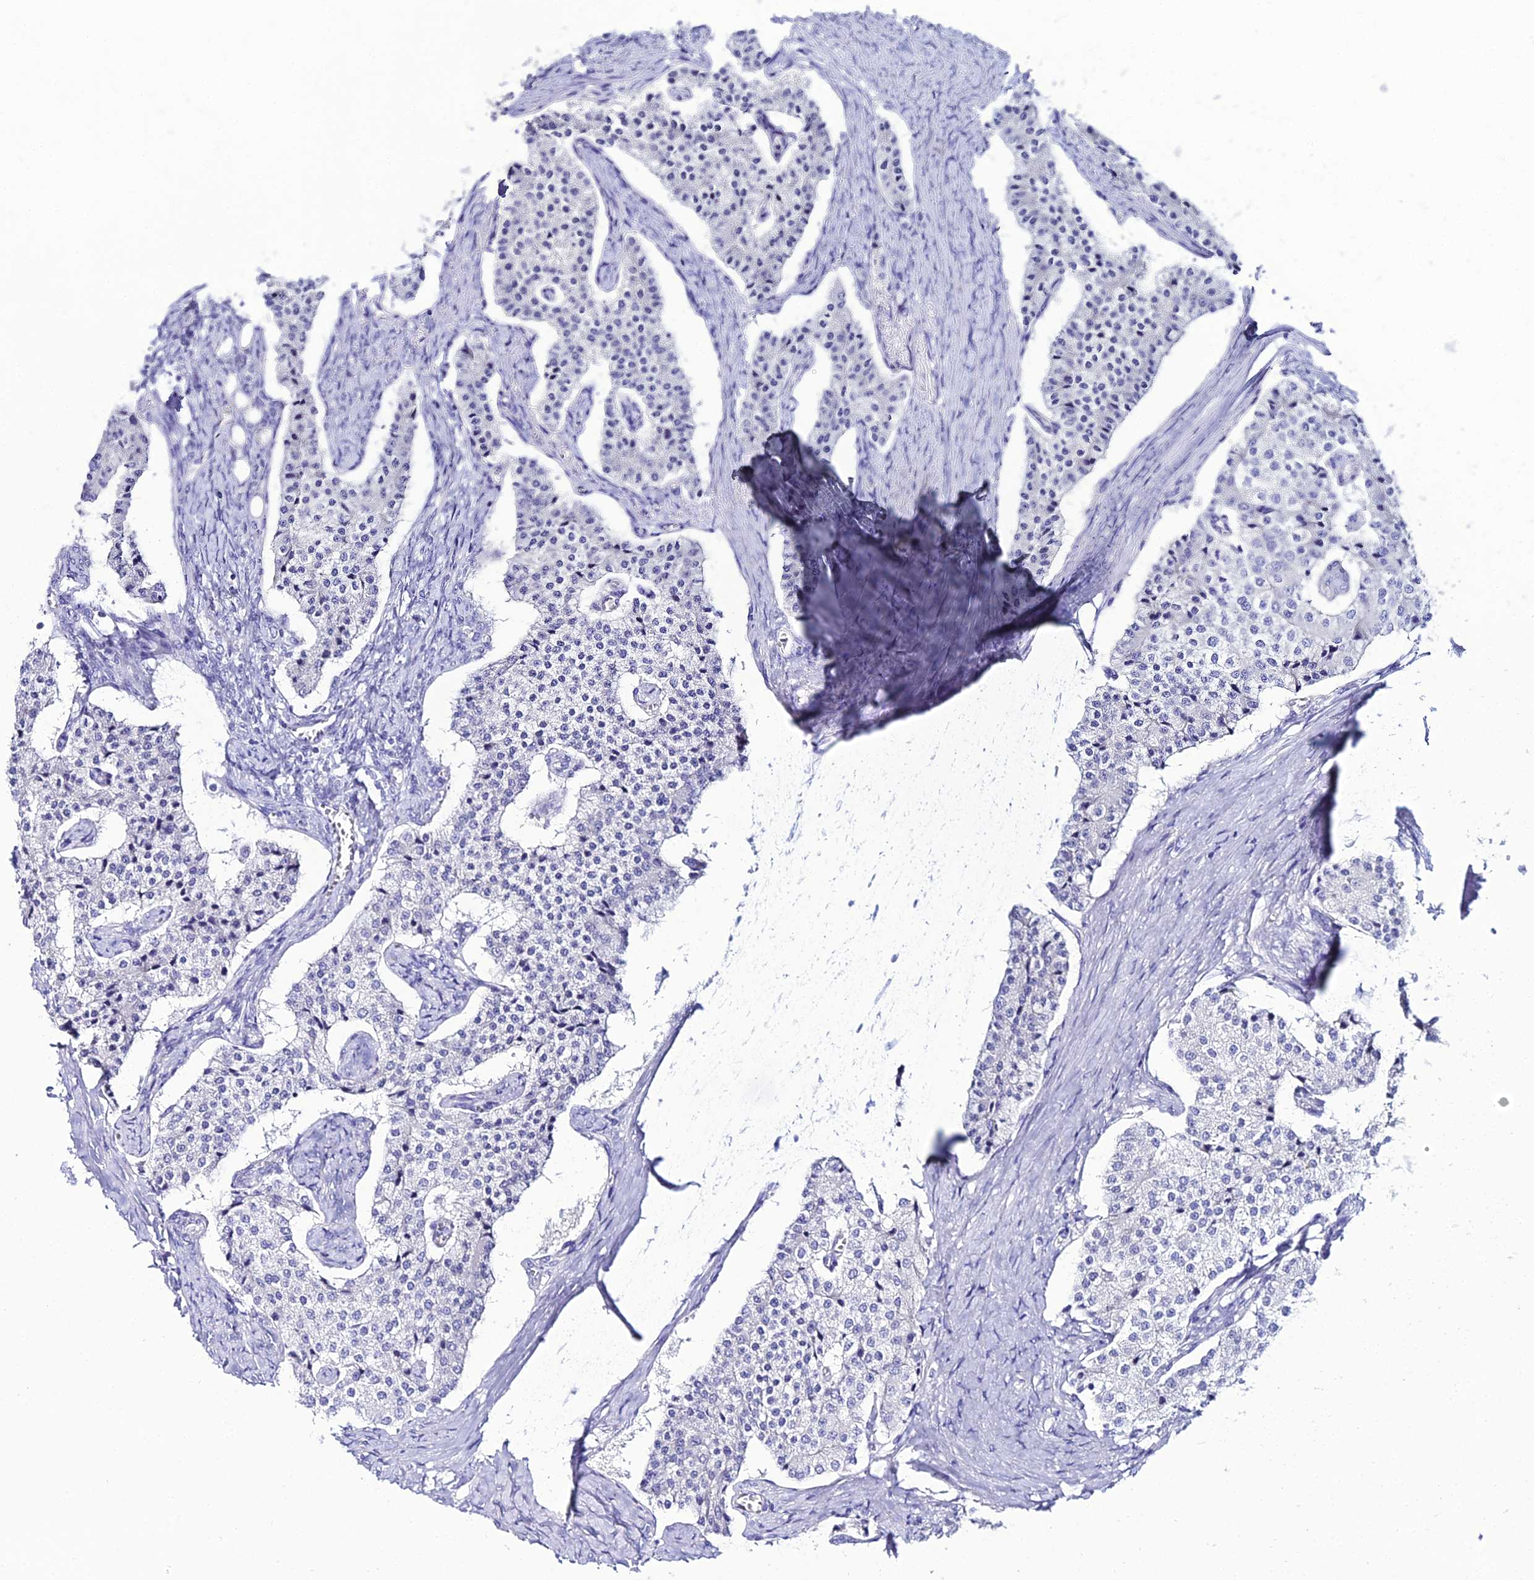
{"staining": {"intensity": "negative", "quantity": "none", "location": "none"}, "tissue": "carcinoid", "cell_type": "Tumor cells", "image_type": "cancer", "snomed": [{"axis": "morphology", "description": "Carcinoid, malignant, NOS"}, {"axis": "topography", "description": "Colon"}], "caption": "Tumor cells are negative for brown protein staining in carcinoid.", "gene": "OR4D5", "patient": {"sex": "female", "age": 52}}